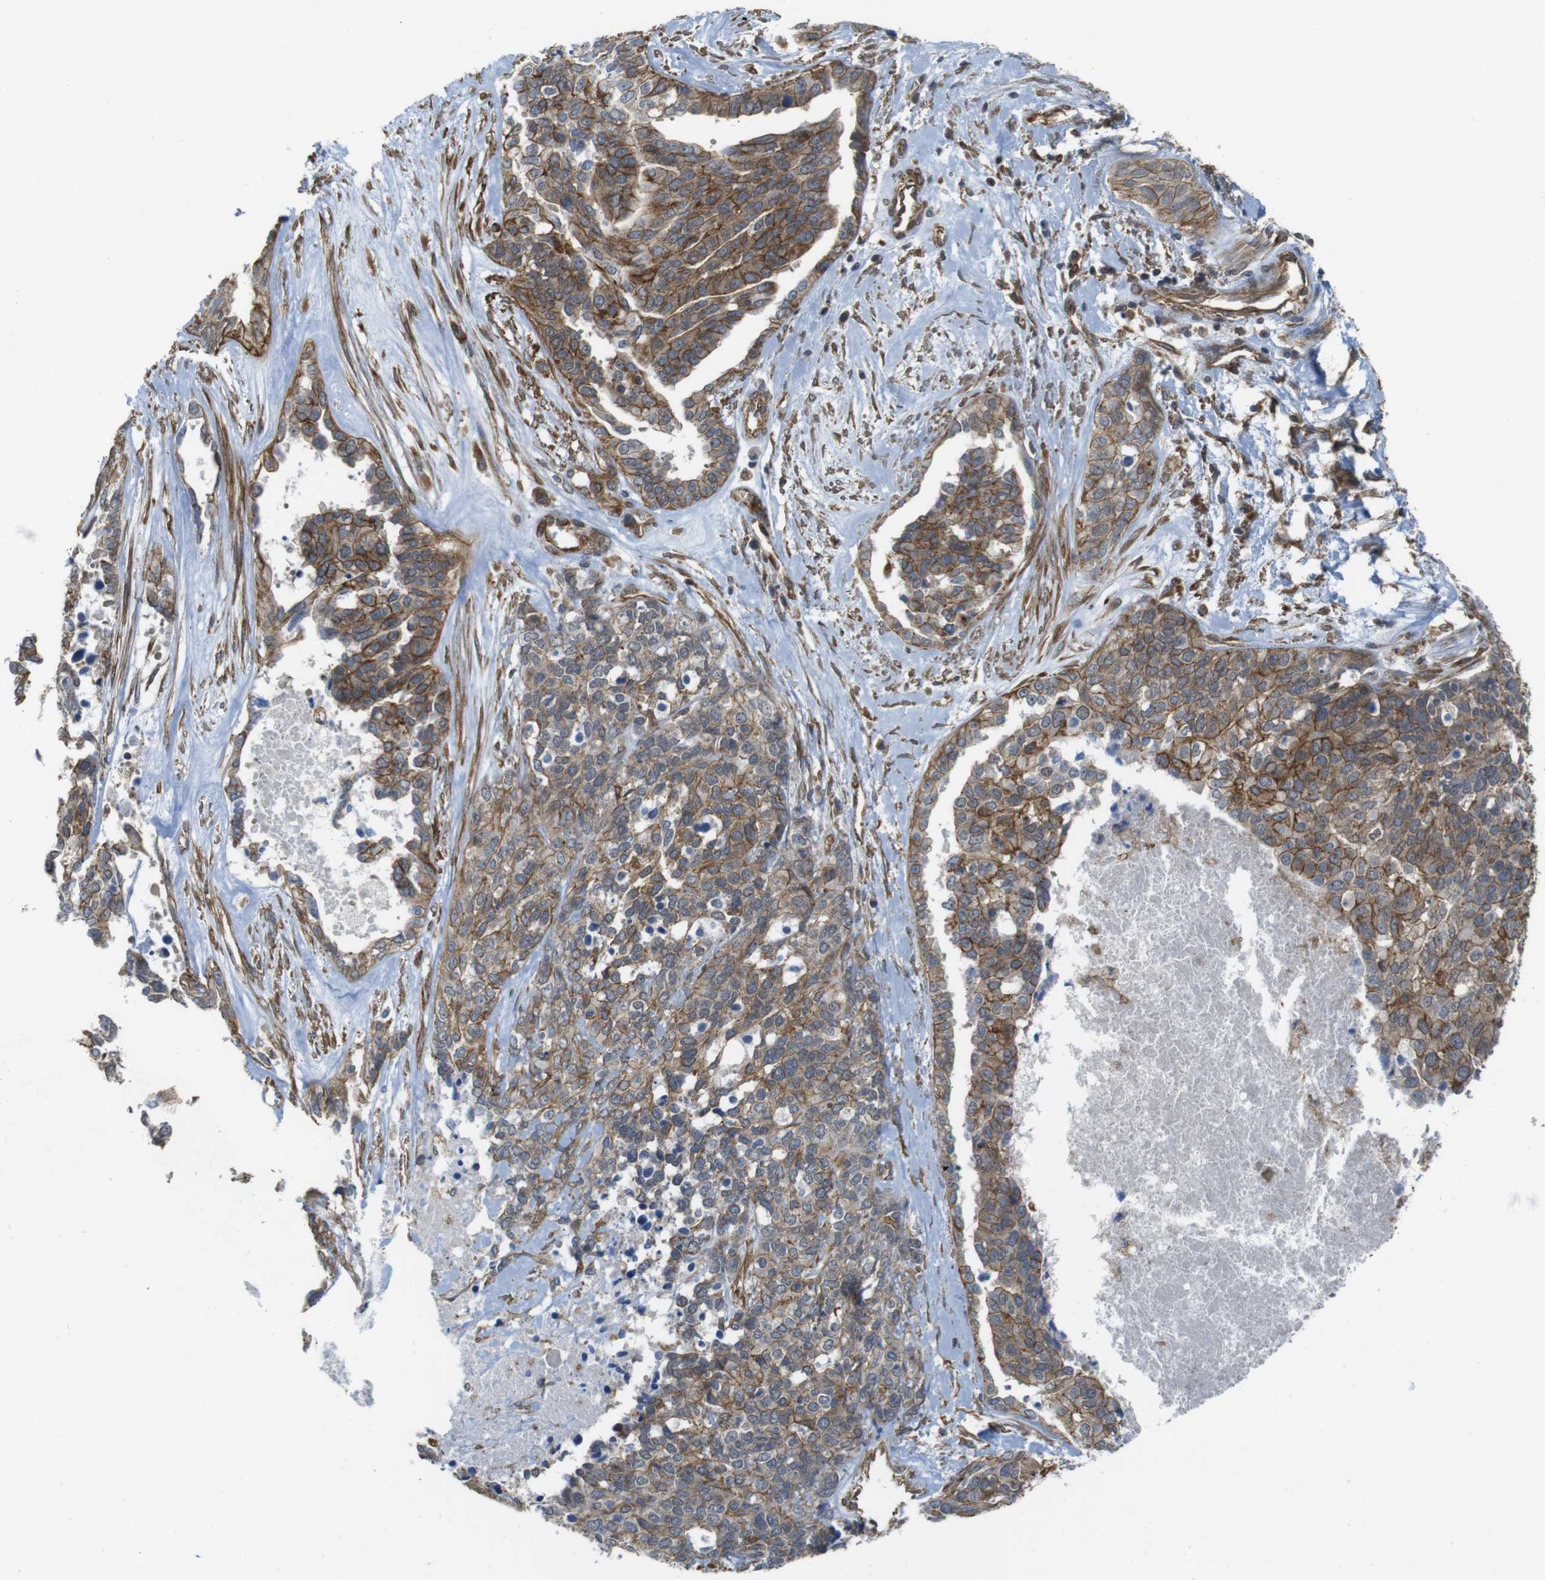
{"staining": {"intensity": "moderate", "quantity": ">75%", "location": "cytoplasmic/membranous"}, "tissue": "ovarian cancer", "cell_type": "Tumor cells", "image_type": "cancer", "snomed": [{"axis": "morphology", "description": "Cystadenocarcinoma, serous, NOS"}, {"axis": "topography", "description": "Ovary"}], "caption": "High-power microscopy captured an immunohistochemistry micrograph of serous cystadenocarcinoma (ovarian), revealing moderate cytoplasmic/membranous expression in about >75% of tumor cells. Nuclei are stained in blue.", "gene": "ZDHHC5", "patient": {"sex": "female", "age": 44}}